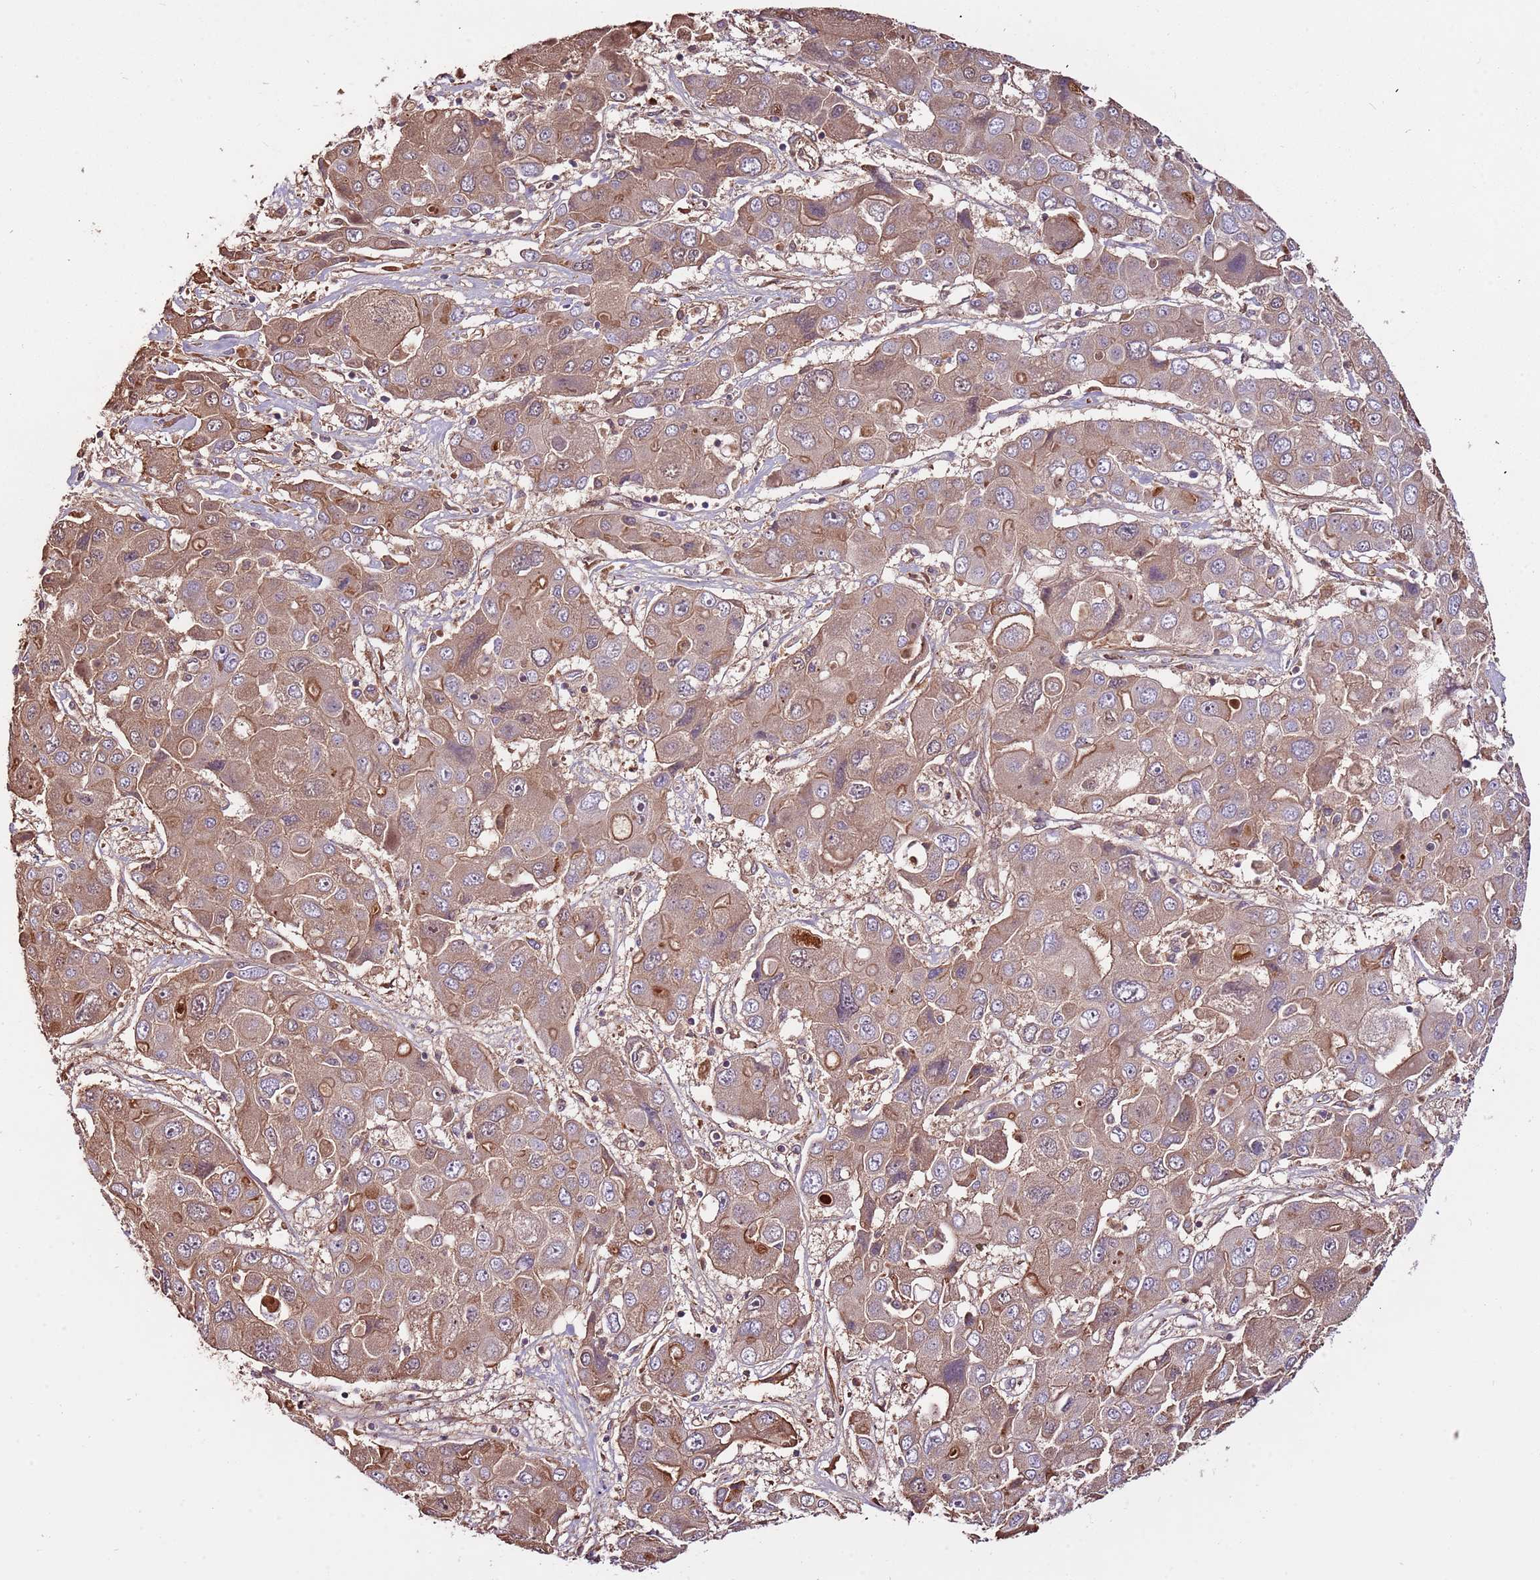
{"staining": {"intensity": "weak", "quantity": ">75%", "location": "cytoplasmic/membranous"}, "tissue": "liver cancer", "cell_type": "Tumor cells", "image_type": "cancer", "snomed": [{"axis": "morphology", "description": "Cholangiocarcinoma"}, {"axis": "topography", "description": "Liver"}], "caption": "Human cholangiocarcinoma (liver) stained for a protein (brown) exhibits weak cytoplasmic/membranous positive staining in approximately >75% of tumor cells.", "gene": "DENR", "patient": {"sex": "male", "age": 67}}